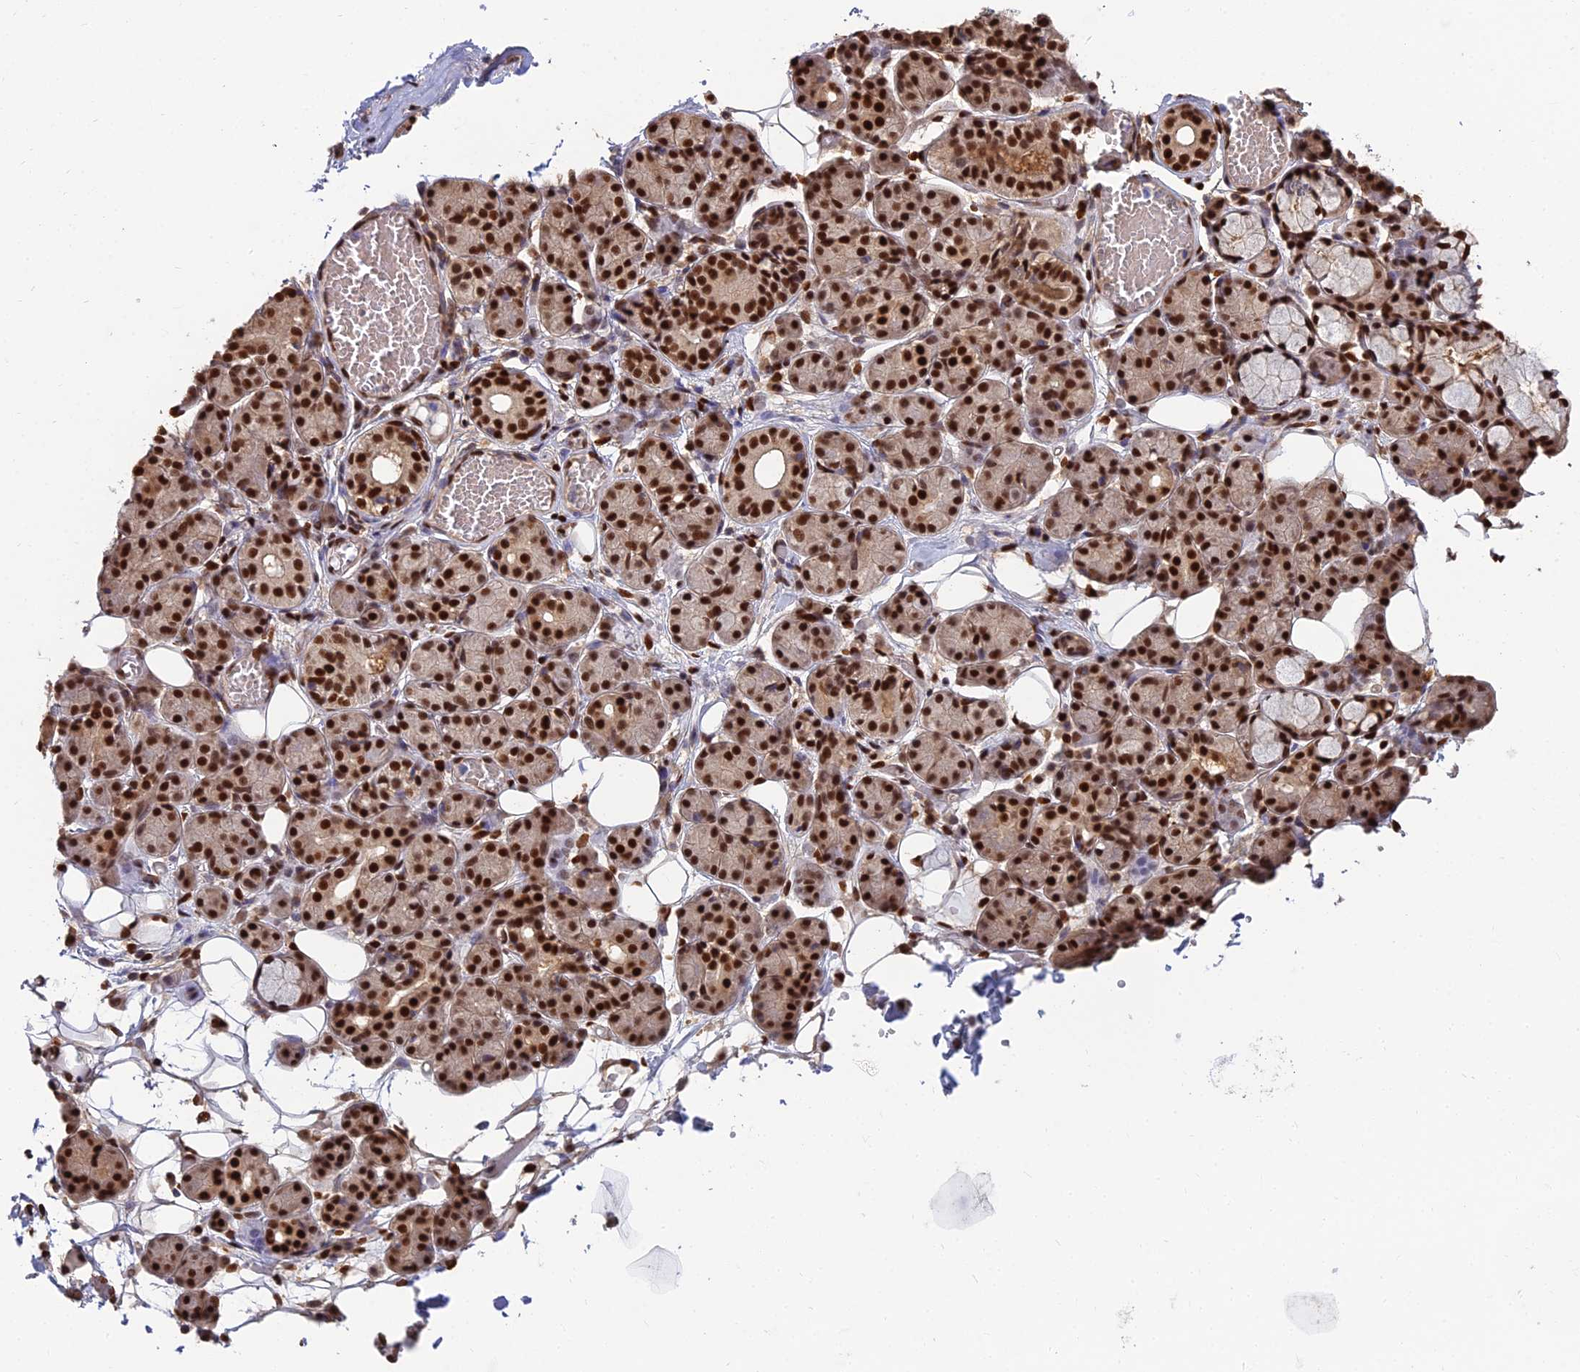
{"staining": {"intensity": "strong", "quantity": ">75%", "location": "nuclear"}, "tissue": "salivary gland", "cell_type": "Glandular cells", "image_type": "normal", "snomed": [{"axis": "morphology", "description": "Normal tissue, NOS"}, {"axis": "topography", "description": "Salivary gland"}], "caption": "Approximately >75% of glandular cells in benign salivary gland reveal strong nuclear protein expression as visualized by brown immunohistochemical staining.", "gene": "DNPEP", "patient": {"sex": "male", "age": 63}}